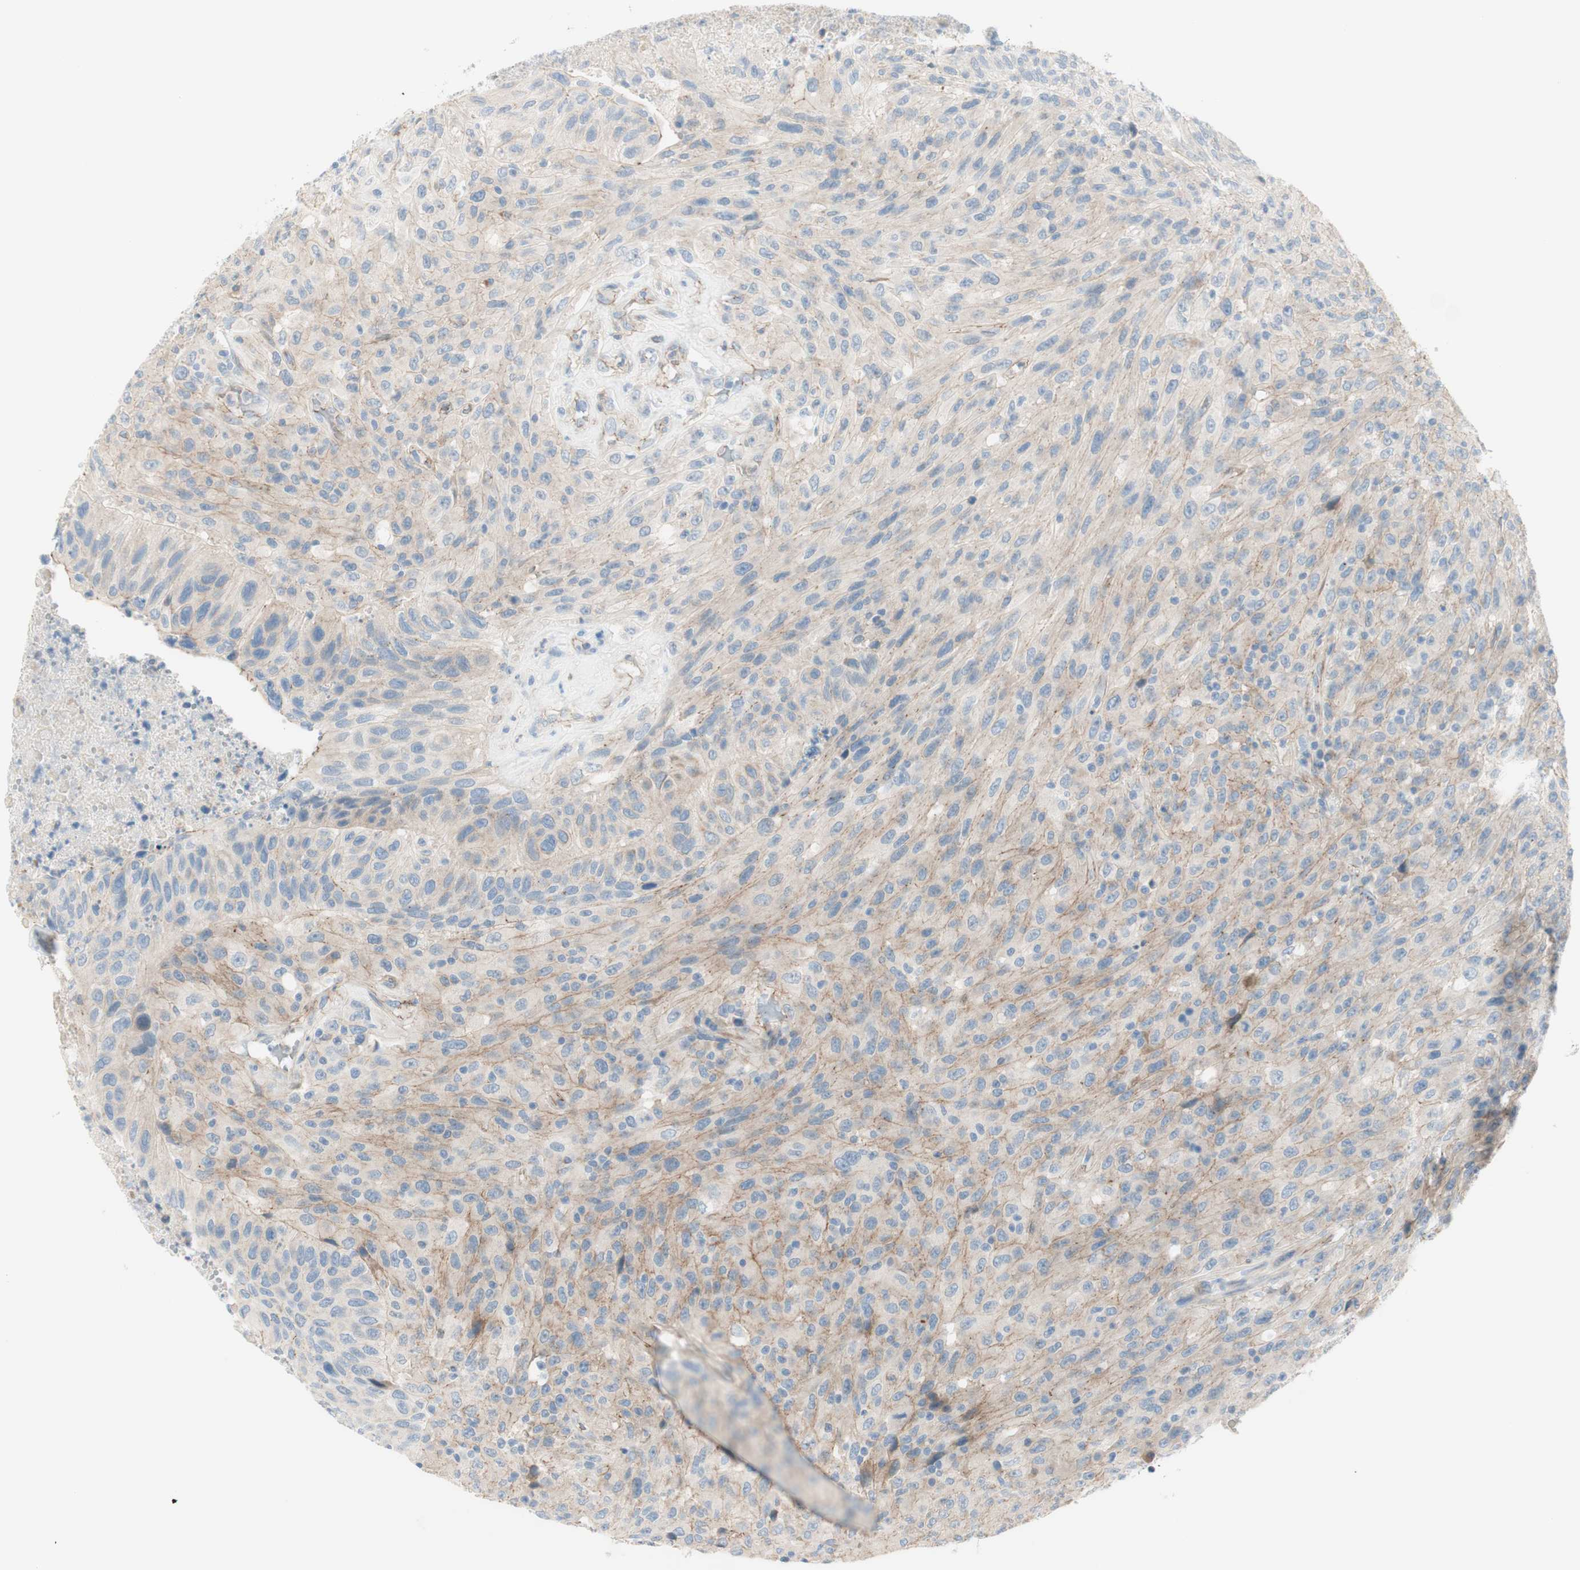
{"staining": {"intensity": "weak", "quantity": "25%-75%", "location": "cytoplasmic/membranous"}, "tissue": "urothelial cancer", "cell_type": "Tumor cells", "image_type": "cancer", "snomed": [{"axis": "morphology", "description": "Urothelial carcinoma, High grade"}, {"axis": "topography", "description": "Urinary bladder"}], "caption": "Protein expression analysis of high-grade urothelial carcinoma reveals weak cytoplasmic/membranous positivity in about 25%-75% of tumor cells.", "gene": "TJP1", "patient": {"sex": "male", "age": 66}}